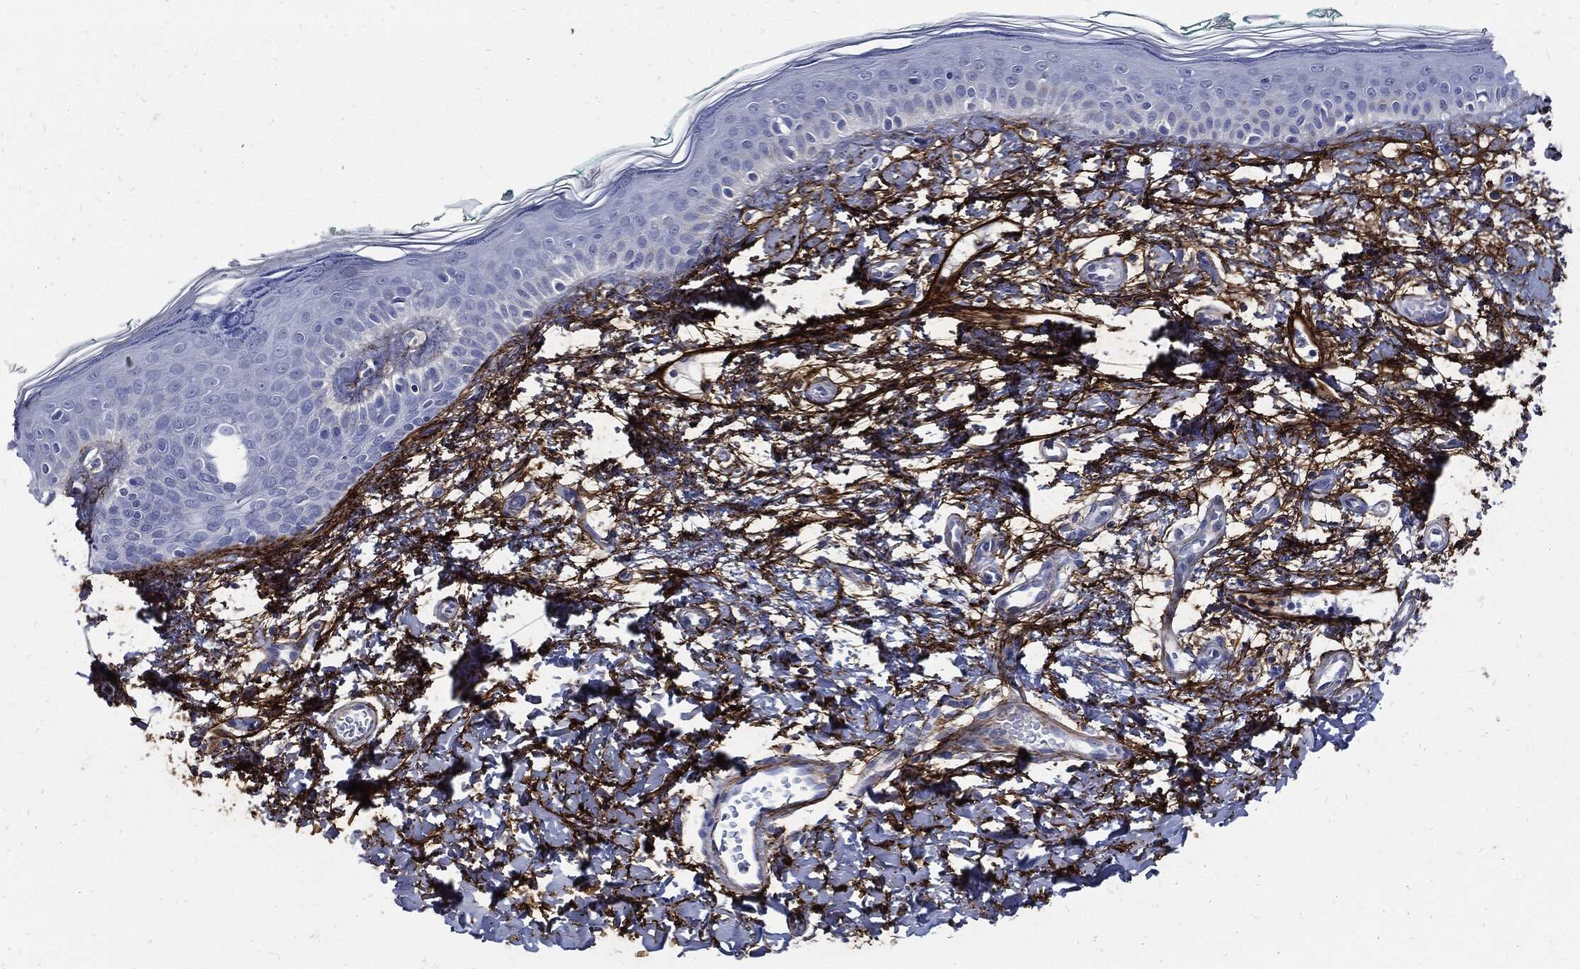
{"staining": {"intensity": "negative", "quantity": "none", "location": "none"}, "tissue": "skin", "cell_type": "Fibroblasts", "image_type": "normal", "snomed": [{"axis": "morphology", "description": "Normal tissue, NOS"}, {"axis": "morphology", "description": "Basal cell carcinoma"}, {"axis": "topography", "description": "Skin"}], "caption": "IHC micrograph of benign human skin stained for a protein (brown), which exhibits no expression in fibroblasts.", "gene": "FBN1", "patient": {"sex": "male", "age": 33}}